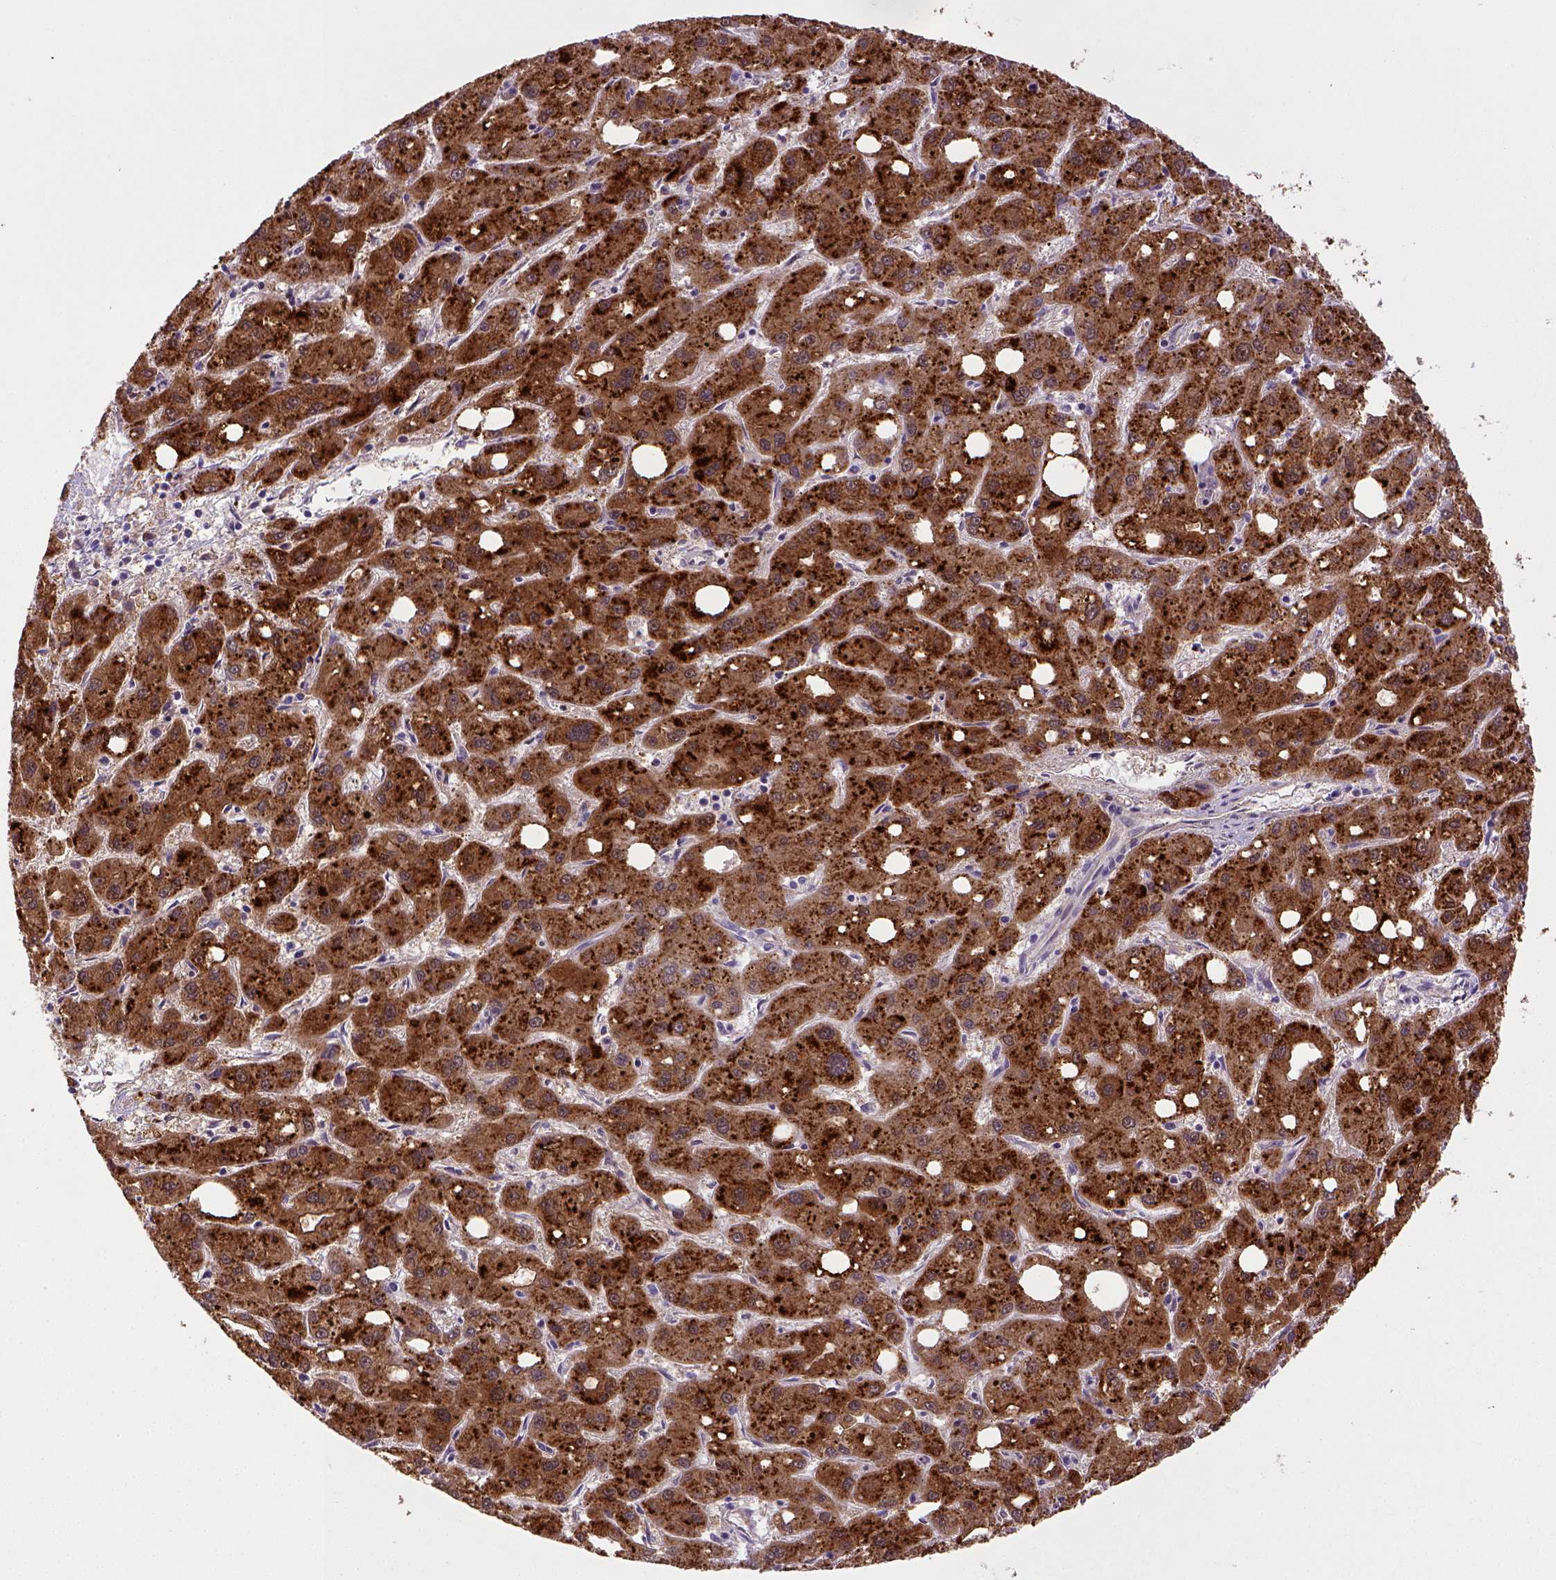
{"staining": {"intensity": "strong", "quantity": ">75%", "location": "cytoplasmic/membranous"}, "tissue": "liver cancer", "cell_type": "Tumor cells", "image_type": "cancer", "snomed": [{"axis": "morphology", "description": "Carcinoma, Hepatocellular, NOS"}, {"axis": "topography", "description": "Liver"}], "caption": "Immunohistochemistry (IHC) staining of liver hepatocellular carcinoma, which demonstrates high levels of strong cytoplasmic/membranous positivity in approximately >75% of tumor cells indicating strong cytoplasmic/membranous protein positivity. The staining was performed using DAB (brown) for protein detection and nuclei were counterstained in hematoxylin (blue).", "gene": "BAAT", "patient": {"sex": "male", "age": 73}}